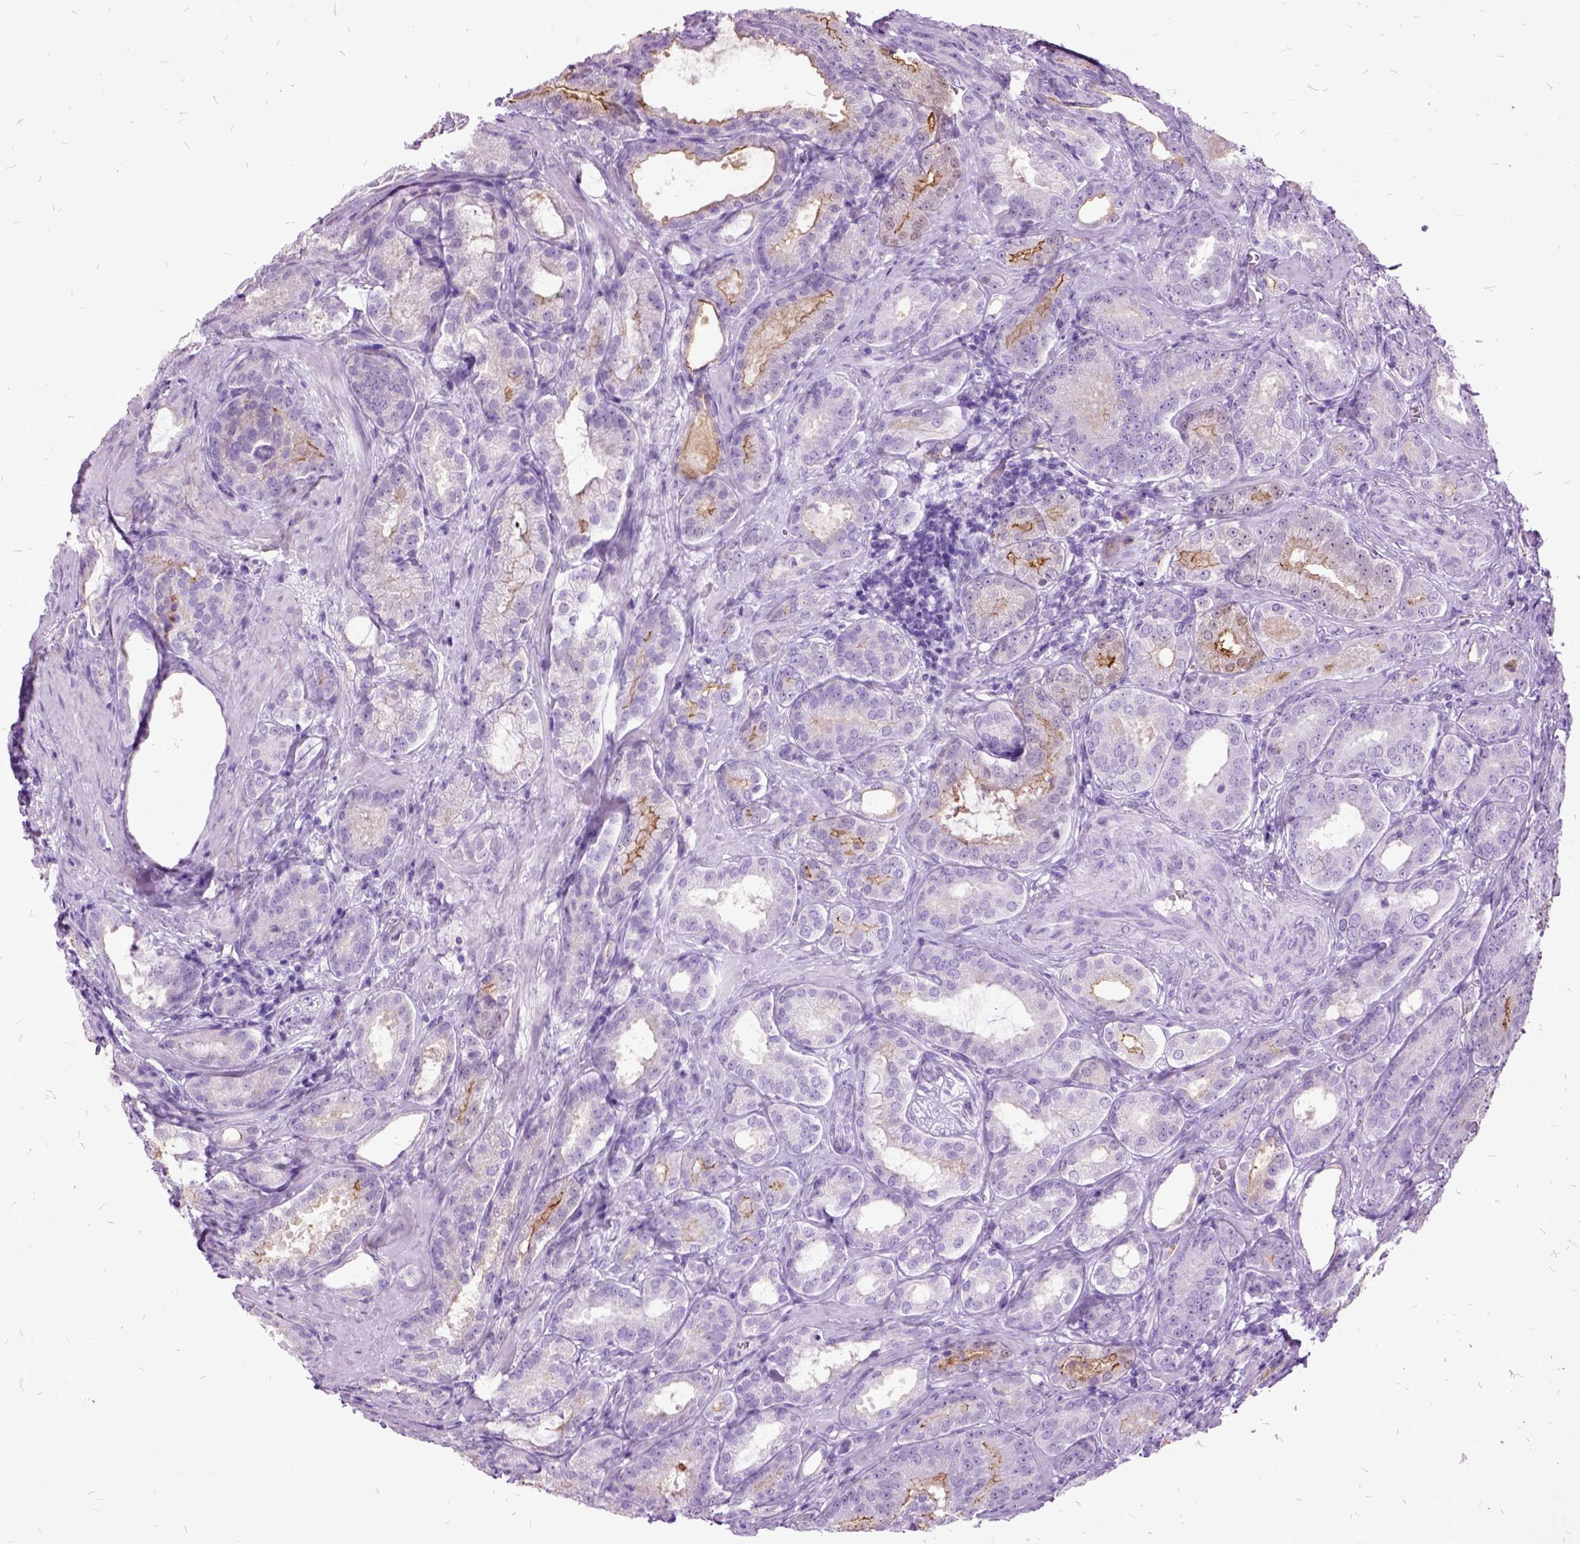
{"staining": {"intensity": "strong", "quantity": "25%-75%", "location": "cytoplasmic/membranous"}, "tissue": "prostate cancer", "cell_type": "Tumor cells", "image_type": "cancer", "snomed": [{"axis": "morphology", "description": "Adenocarcinoma, High grade"}, {"axis": "topography", "description": "Prostate"}], "caption": "Tumor cells exhibit high levels of strong cytoplasmic/membranous staining in about 25%-75% of cells in prostate cancer.", "gene": "MME", "patient": {"sex": "male", "age": 64}}